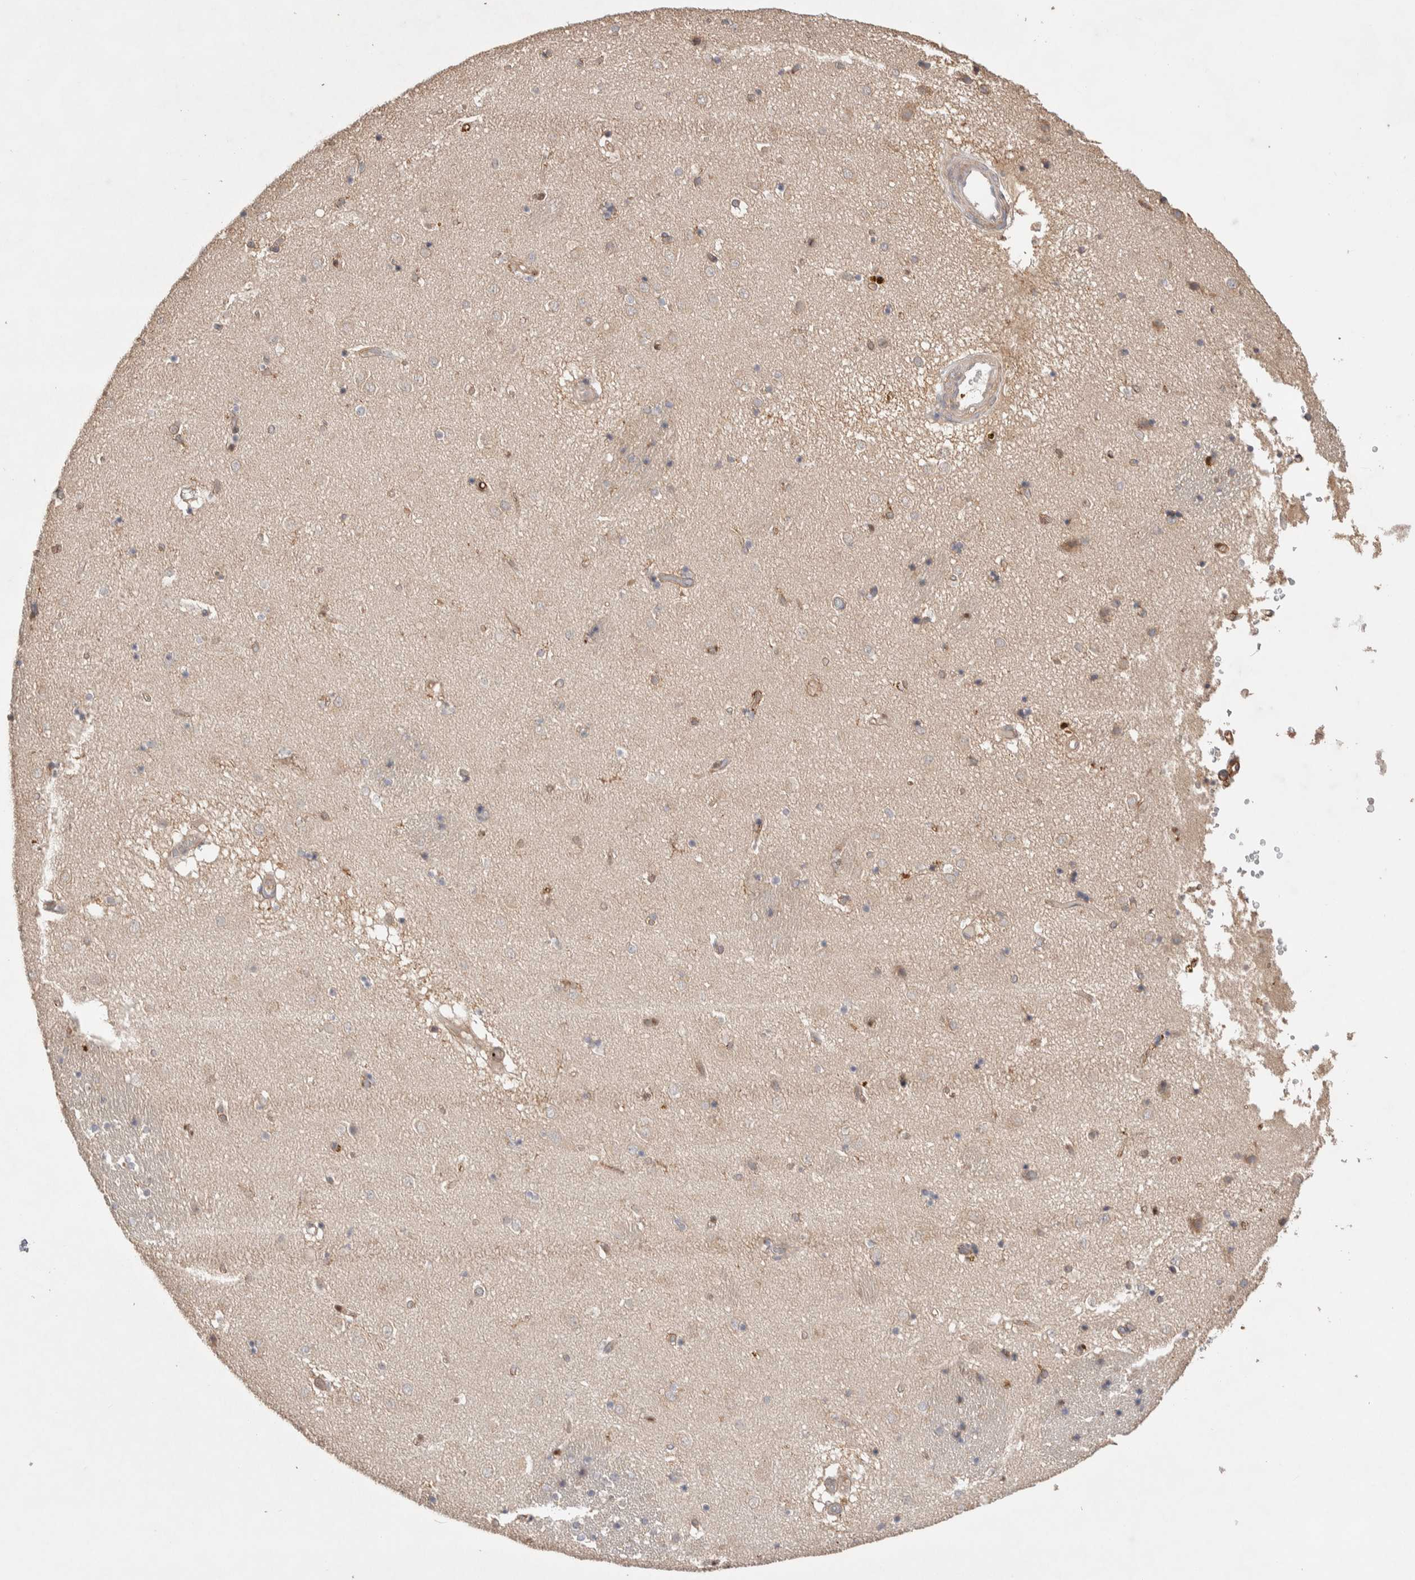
{"staining": {"intensity": "weak", "quantity": "25%-75%", "location": "cytoplasmic/membranous"}, "tissue": "caudate", "cell_type": "Glial cells", "image_type": "normal", "snomed": [{"axis": "morphology", "description": "Normal tissue, NOS"}, {"axis": "topography", "description": "Lateral ventricle wall"}], "caption": "IHC image of benign caudate: caudate stained using immunohistochemistry (IHC) displays low levels of weak protein expression localized specifically in the cytoplasmic/membranous of glial cells, appearing as a cytoplasmic/membranous brown color.", "gene": "DEPTOR", "patient": {"sex": "male", "age": 70}}